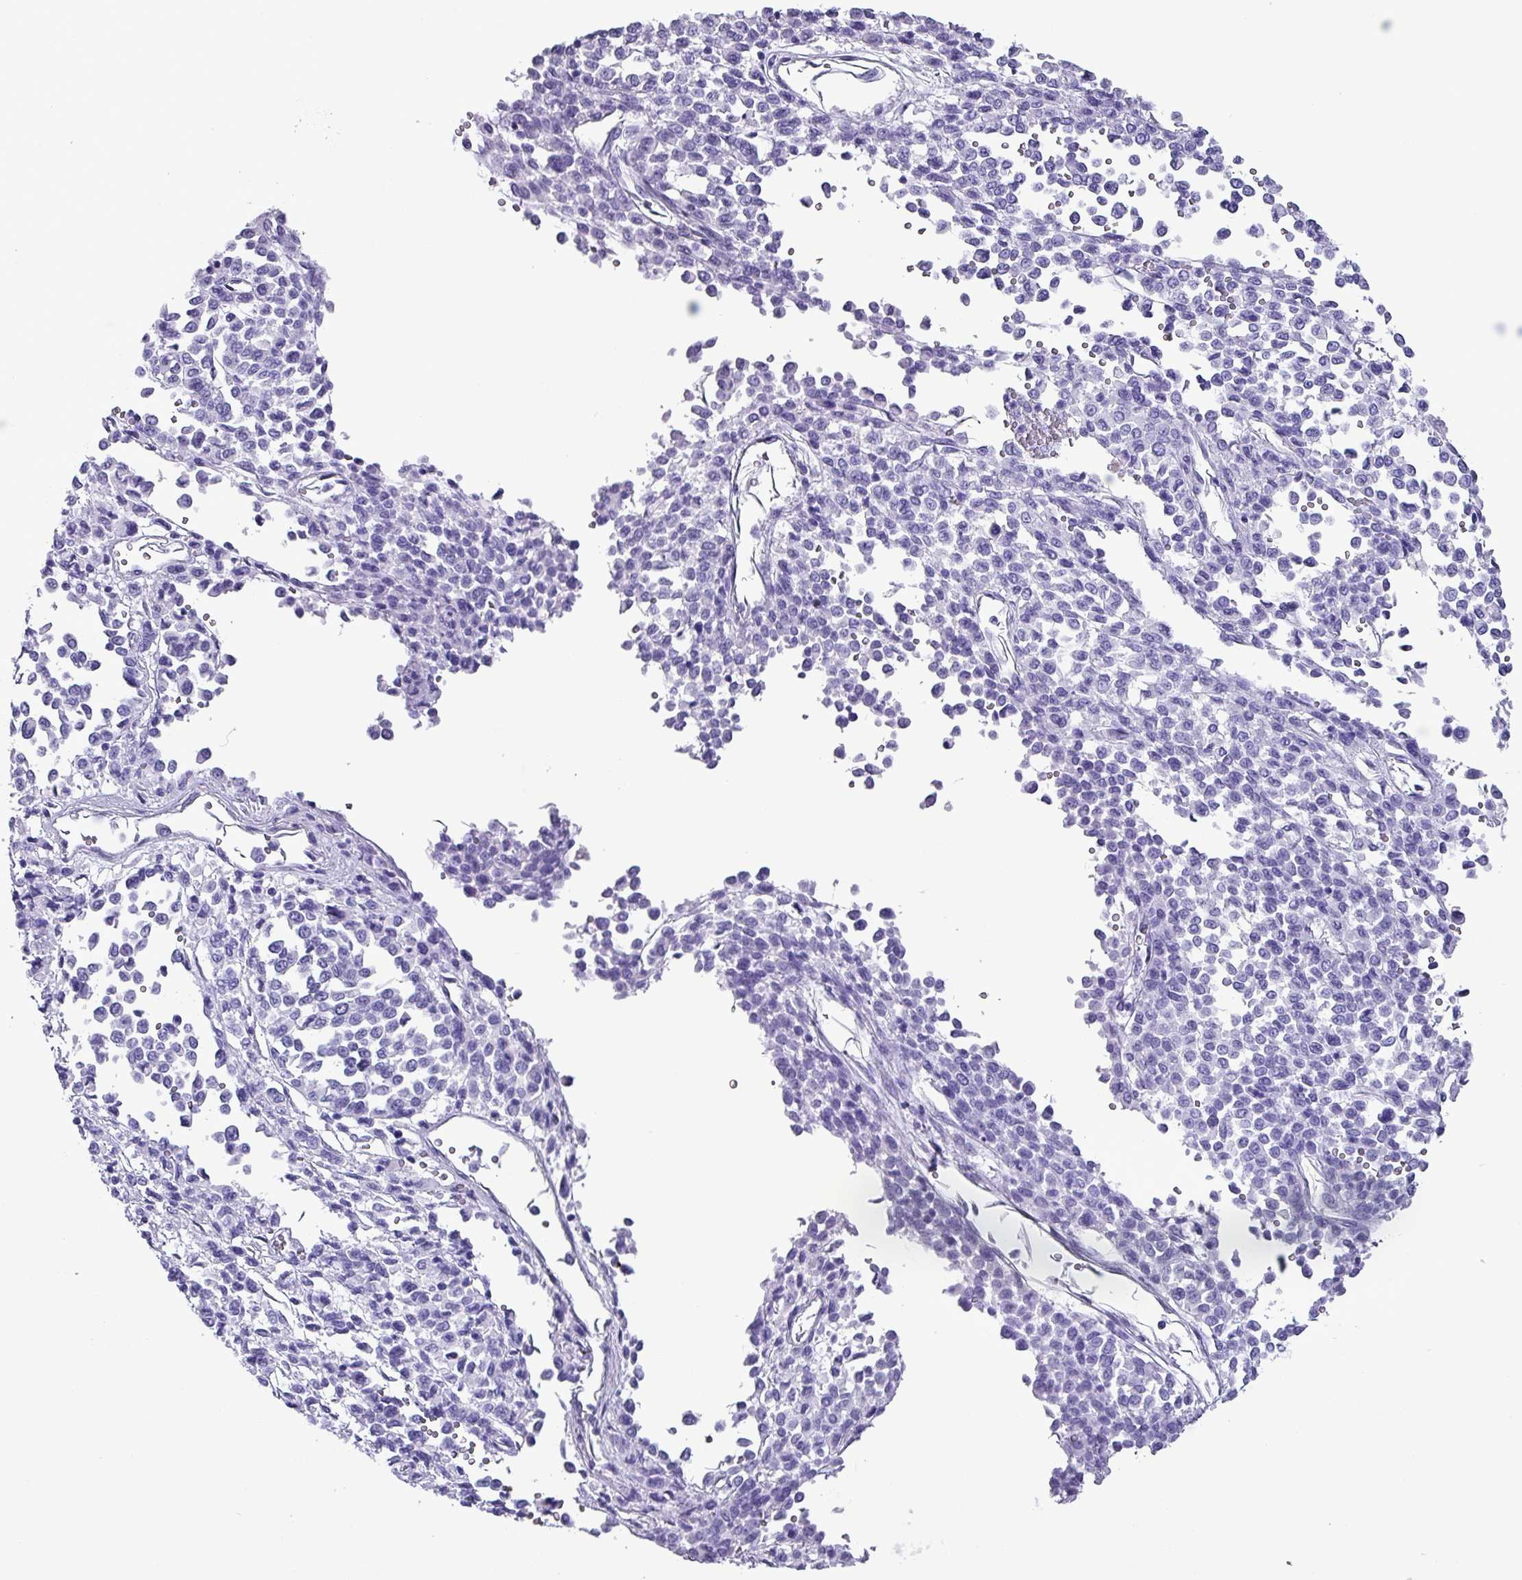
{"staining": {"intensity": "negative", "quantity": "none", "location": "none"}, "tissue": "melanoma", "cell_type": "Tumor cells", "image_type": "cancer", "snomed": [{"axis": "morphology", "description": "Malignant melanoma, Metastatic site"}, {"axis": "topography", "description": "Pancreas"}], "caption": "IHC of human melanoma exhibits no expression in tumor cells. (Immunohistochemistry, brightfield microscopy, high magnification).", "gene": "KRT6C", "patient": {"sex": "female", "age": 30}}